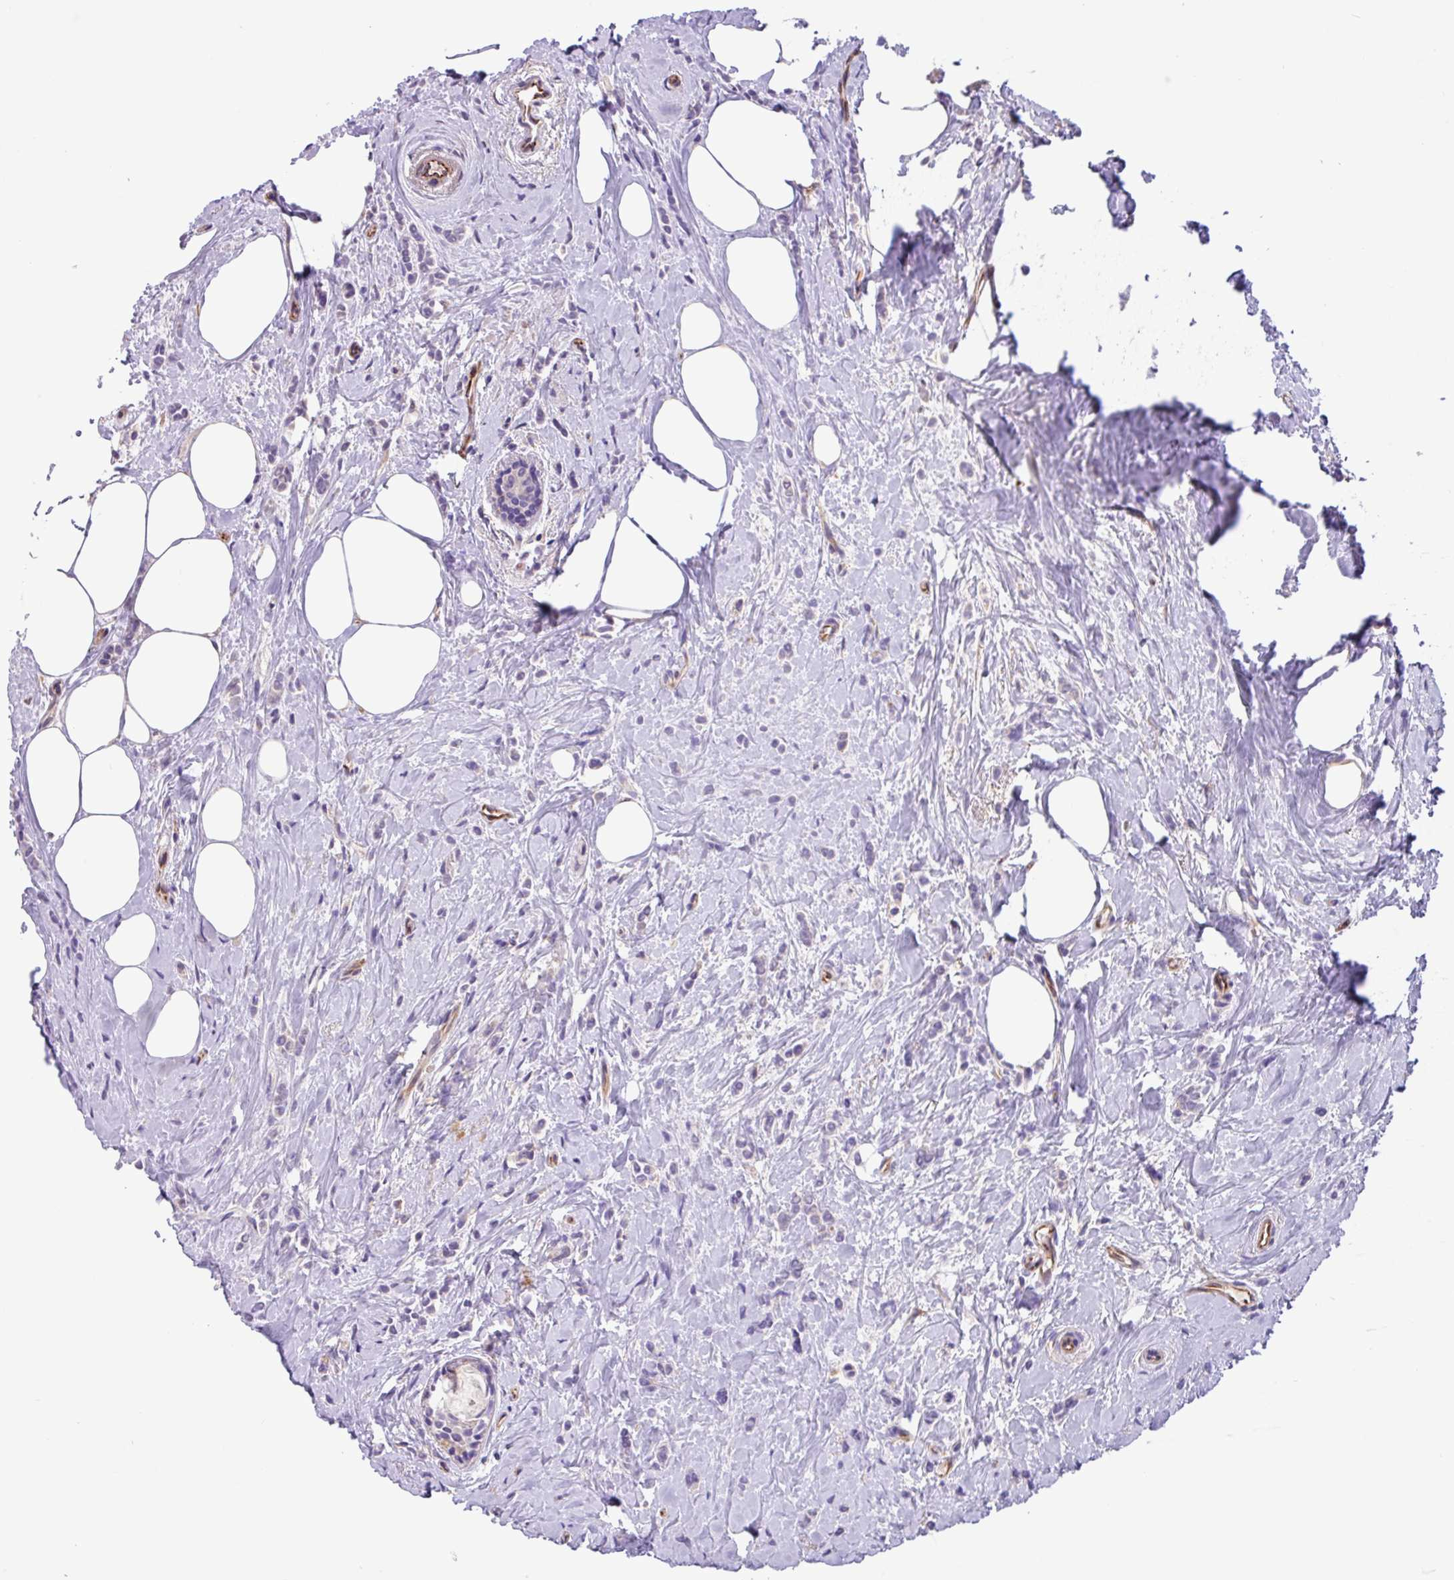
{"staining": {"intensity": "negative", "quantity": "none", "location": "none"}, "tissue": "breast cancer", "cell_type": "Tumor cells", "image_type": "cancer", "snomed": [{"axis": "morphology", "description": "Lobular carcinoma"}, {"axis": "topography", "description": "Breast"}], "caption": "Micrograph shows no significant protein expression in tumor cells of breast lobular carcinoma.", "gene": "MRM2", "patient": {"sex": "female", "age": 84}}